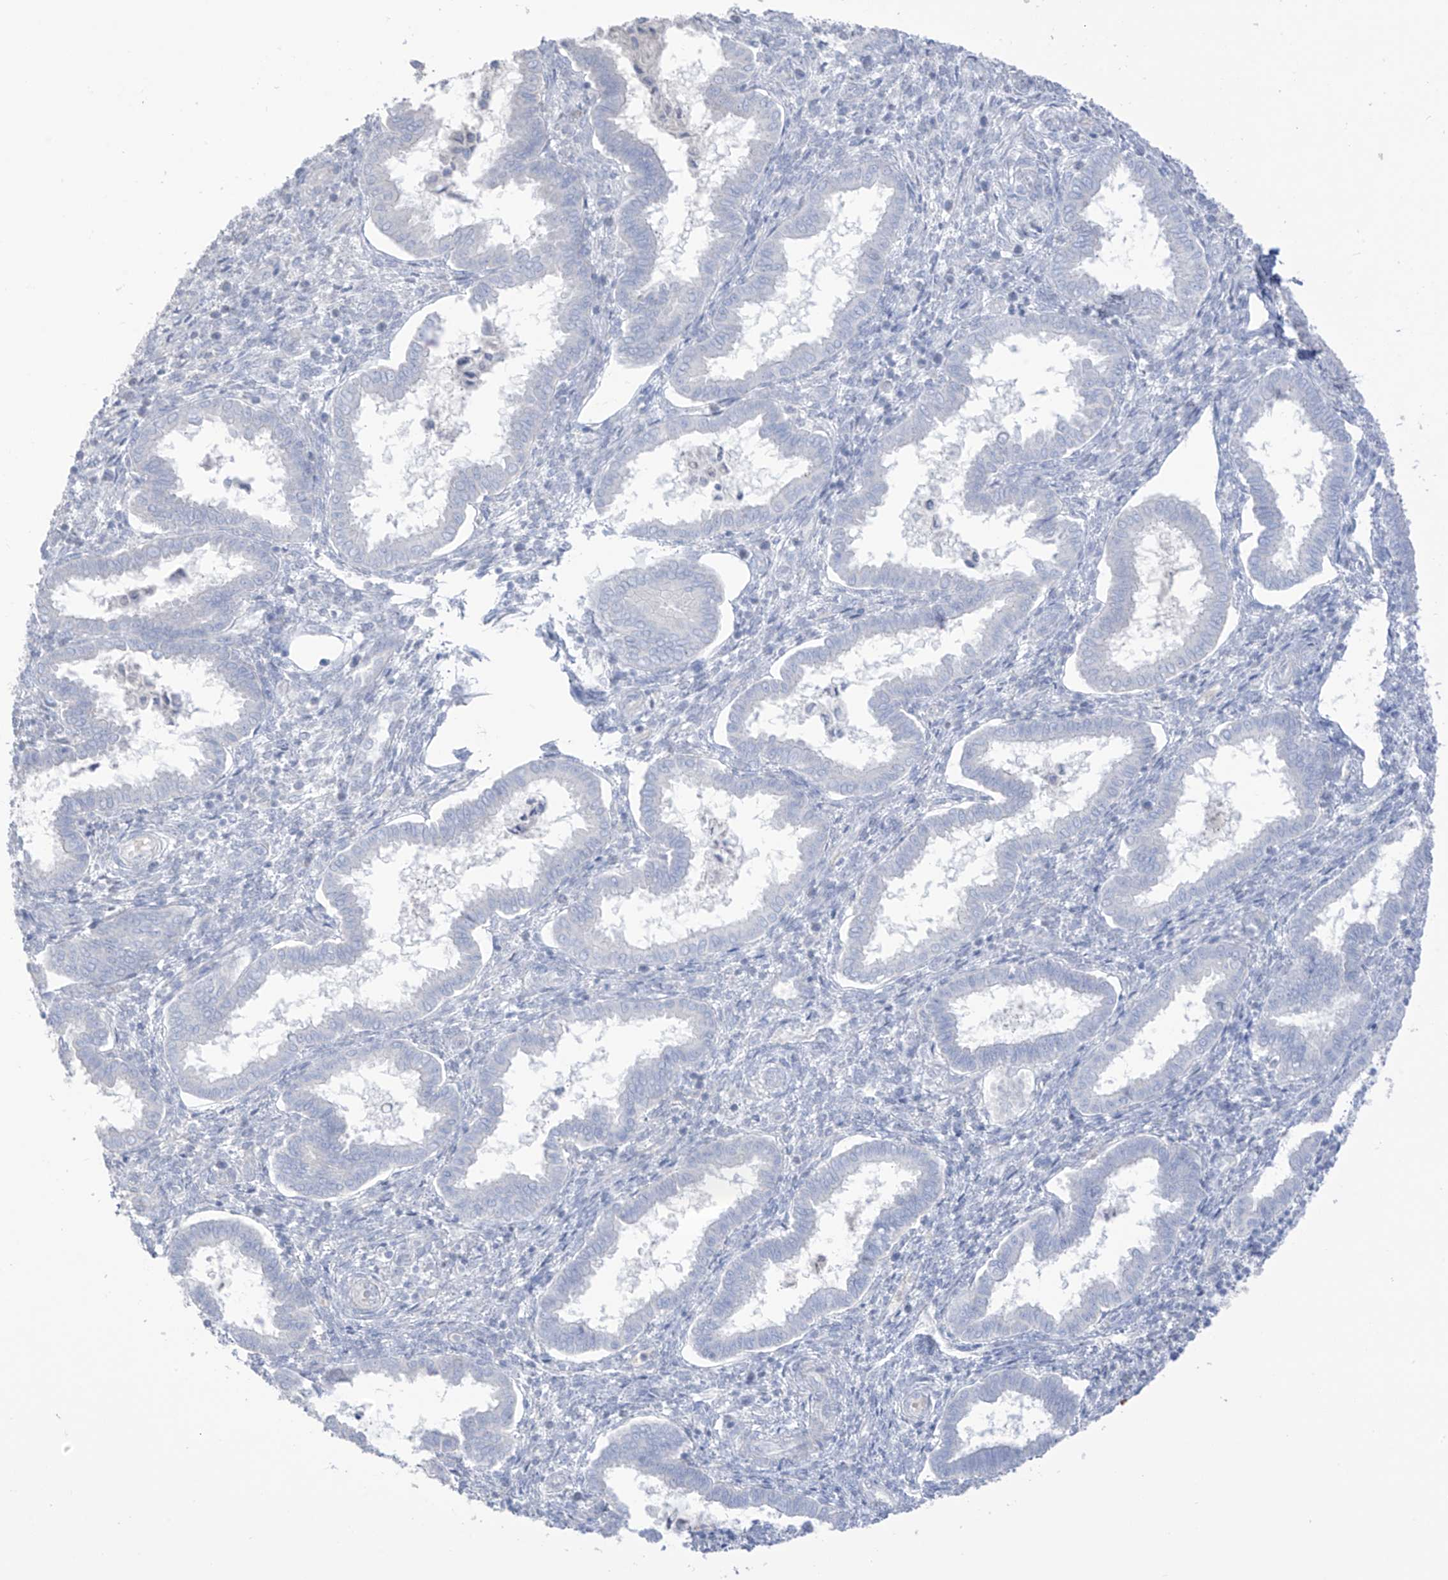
{"staining": {"intensity": "negative", "quantity": "none", "location": "none"}, "tissue": "endometrium", "cell_type": "Cells in endometrial stroma", "image_type": "normal", "snomed": [{"axis": "morphology", "description": "Normal tissue, NOS"}, {"axis": "topography", "description": "Endometrium"}], "caption": "Benign endometrium was stained to show a protein in brown. There is no significant positivity in cells in endometrial stroma. (Stains: DAB (3,3'-diaminobenzidine) immunohistochemistry with hematoxylin counter stain, Microscopy: brightfield microscopy at high magnification).", "gene": "ASPRV1", "patient": {"sex": "female", "age": 24}}